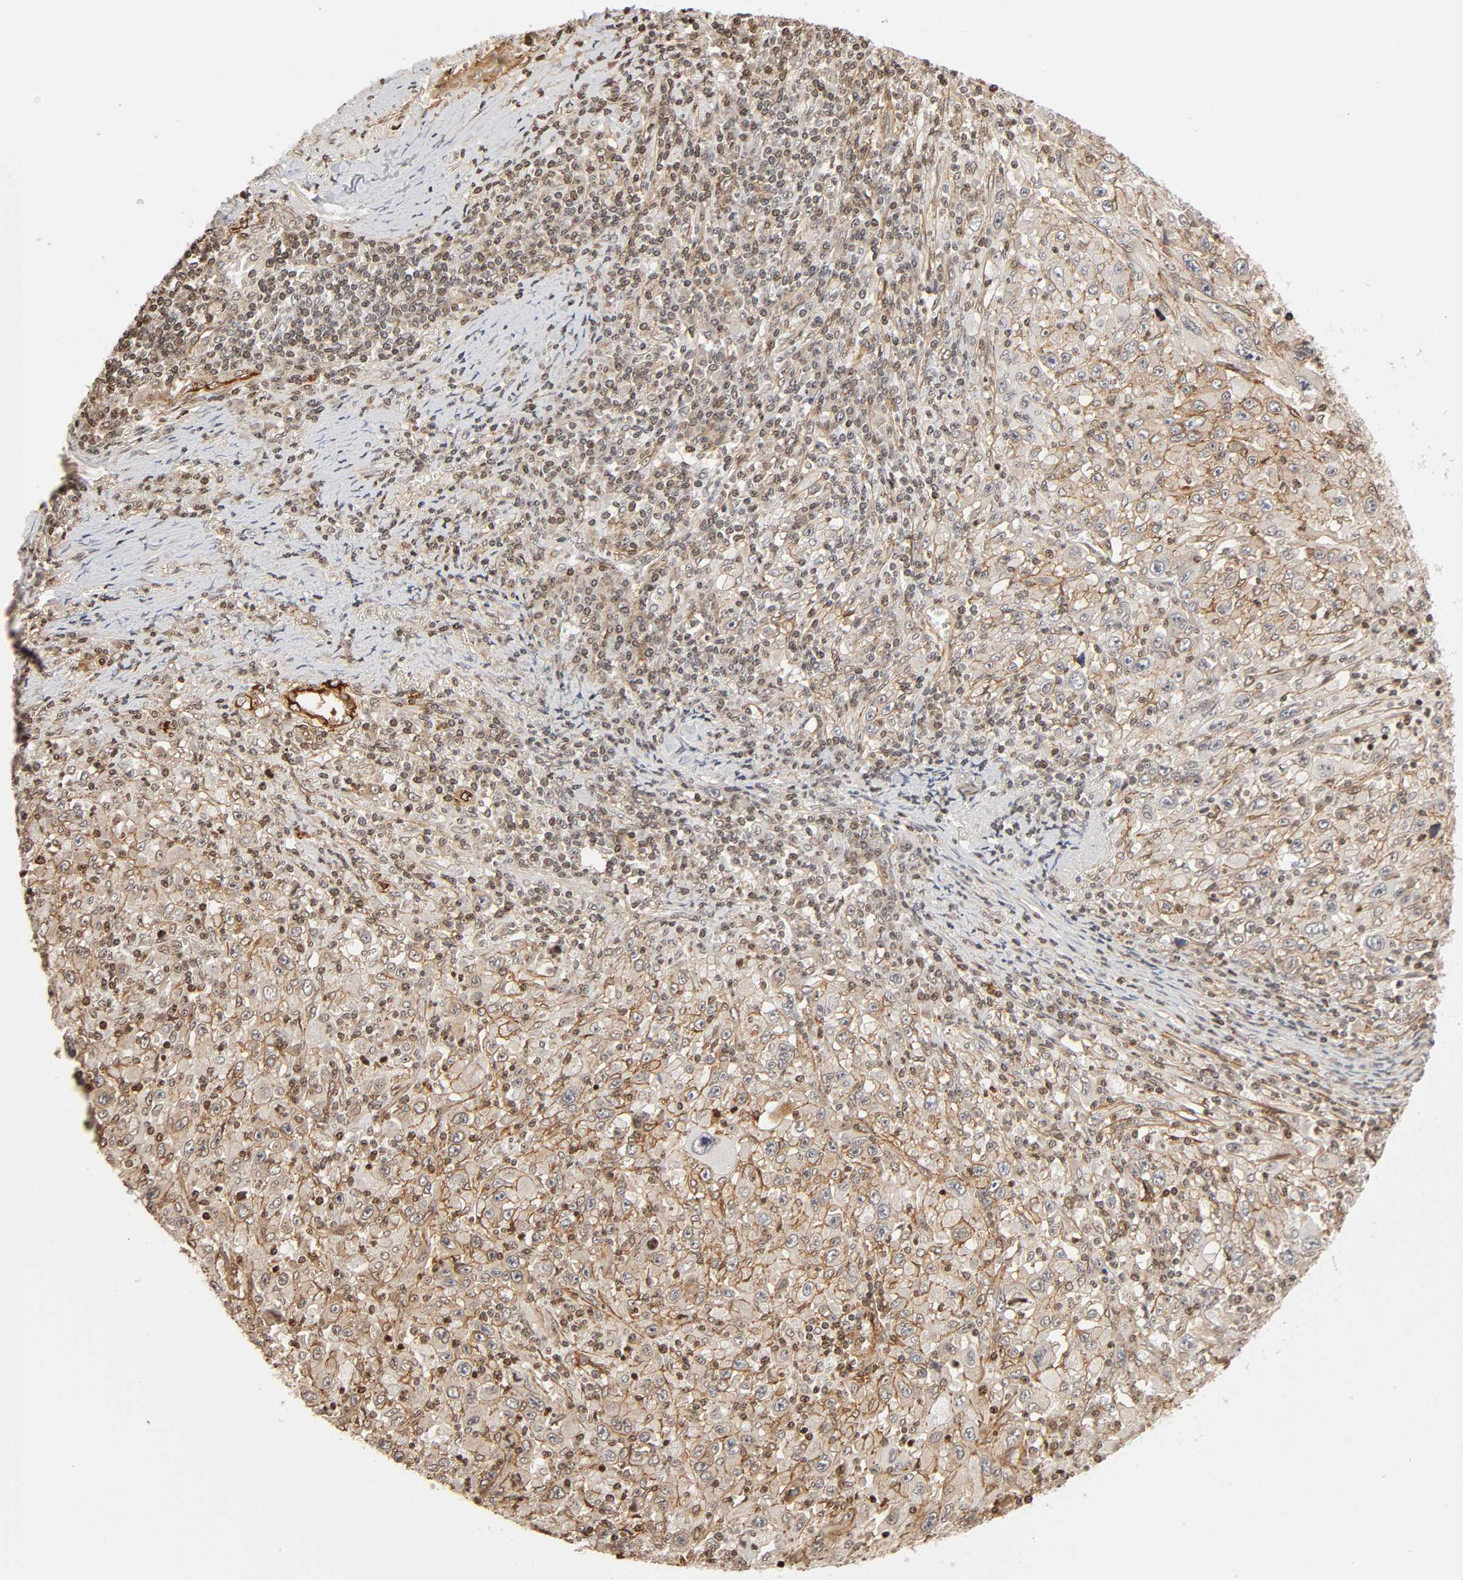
{"staining": {"intensity": "moderate", "quantity": ">75%", "location": "cytoplasmic/membranous"}, "tissue": "melanoma", "cell_type": "Tumor cells", "image_type": "cancer", "snomed": [{"axis": "morphology", "description": "Malignant melanoma, Metastatic site"}, {"axis": "topography", "description": "Skin"}], "caption": "Protein analysis of malignant melanoma (metastatic site) tissue shows moderate cytoplasmic/membranous staining in about >75% of tumor cells.", "gene": "ITGAV", "patient": {"sex": "female", "age": 56}}